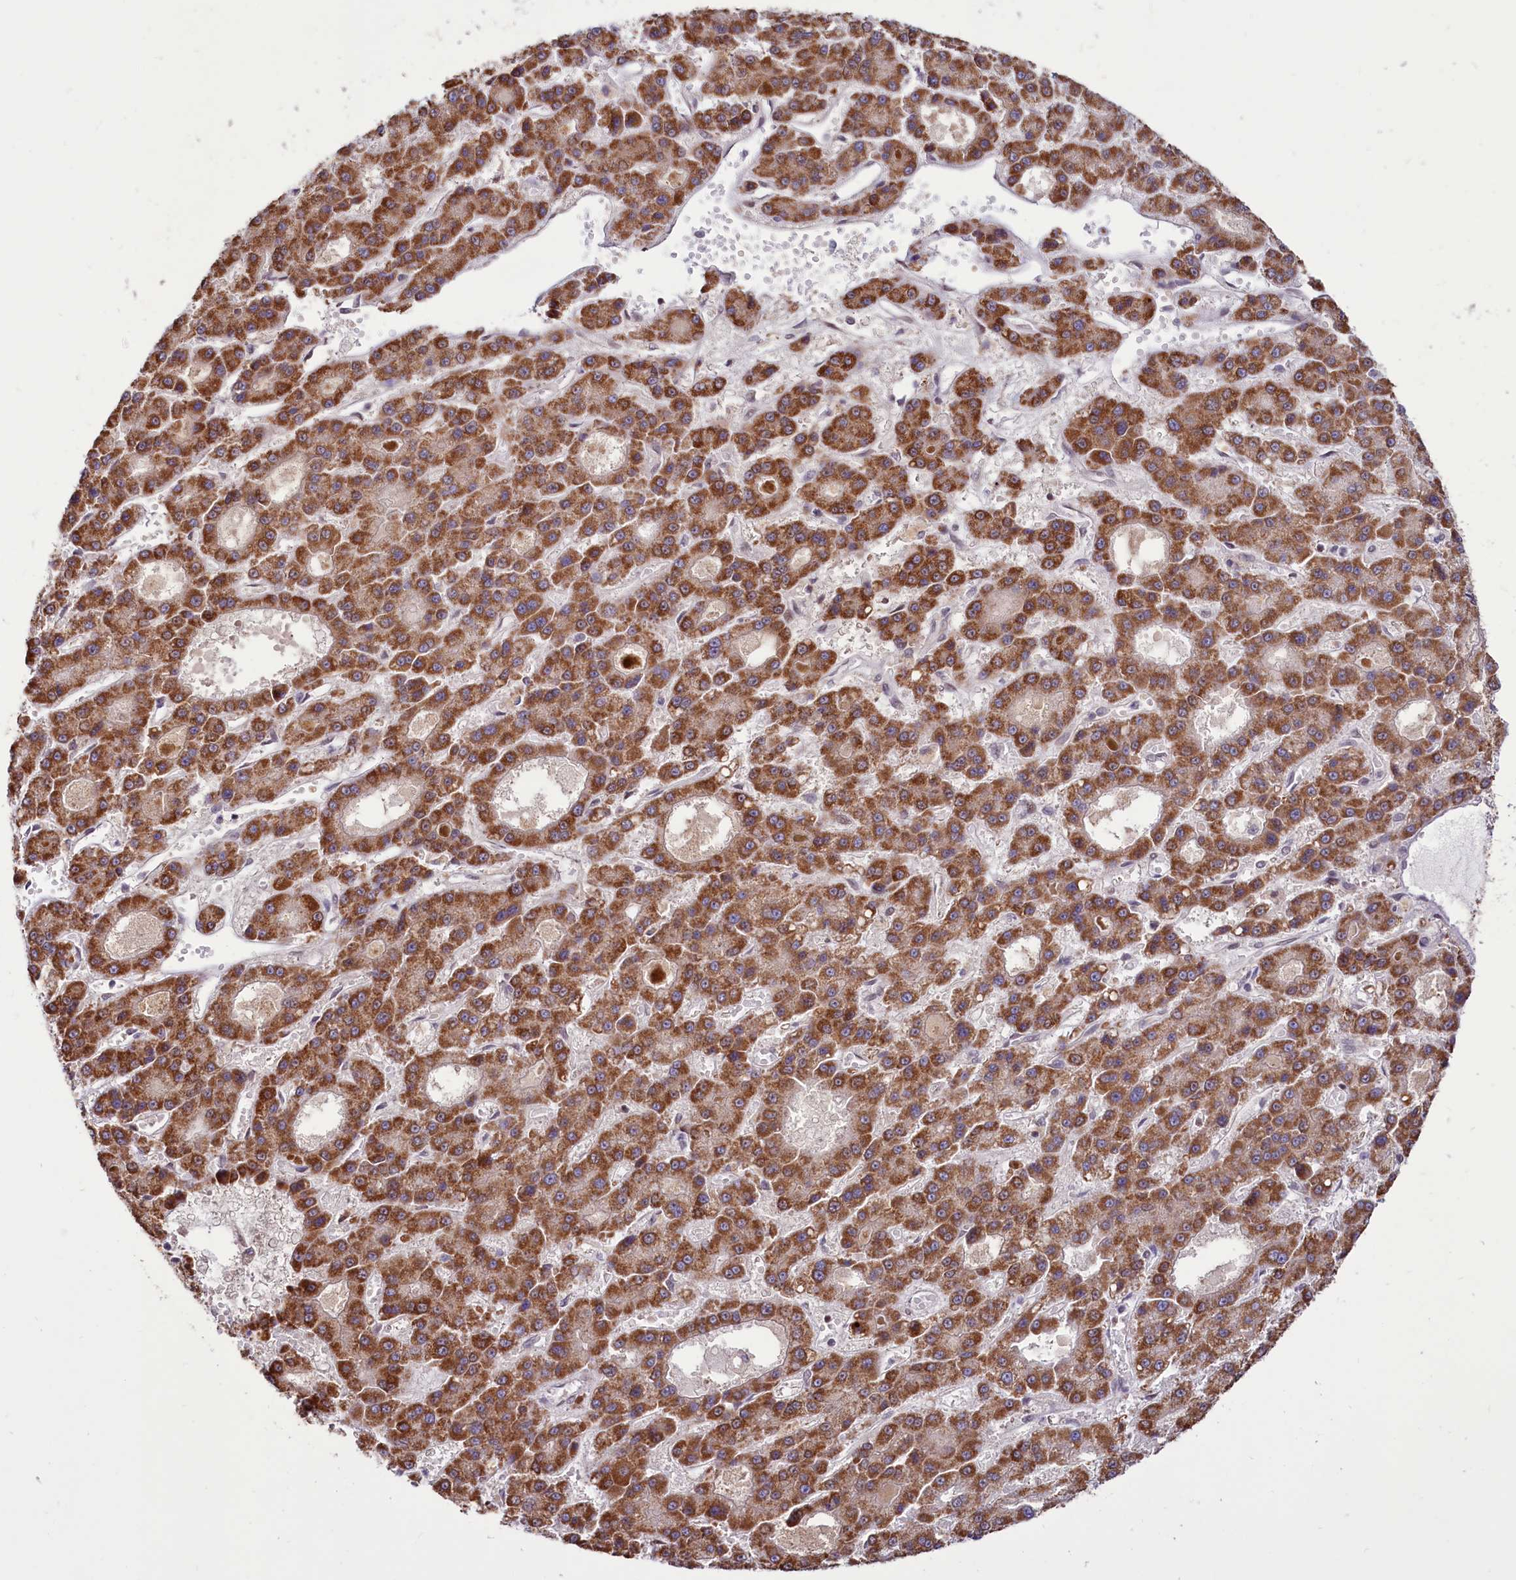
{"staining": {"intensity": "strong", "quantity": ">75%", "location": "cytoplasmic/membranous"}, "tissue": "liver cancer", "cell_type": "Tumor cells", "image_type": "cancer", "snomed": [{"axis": "morphology", "description": "Carcinoma, Hepatocellular, NOS"}, {"axis": "topography", "description": "Liver"}], "caption": "Liver hepatocellular carcinoma stained with immunohistochemistry shows strong cytoplasmic/membranous positivity in approximately >75% of tumor cells. (brown staining indicates protein expression, while blue staining denotes nuclei).", "gene": "PHC3", "patient": {"sex": "male", "age": 70}}